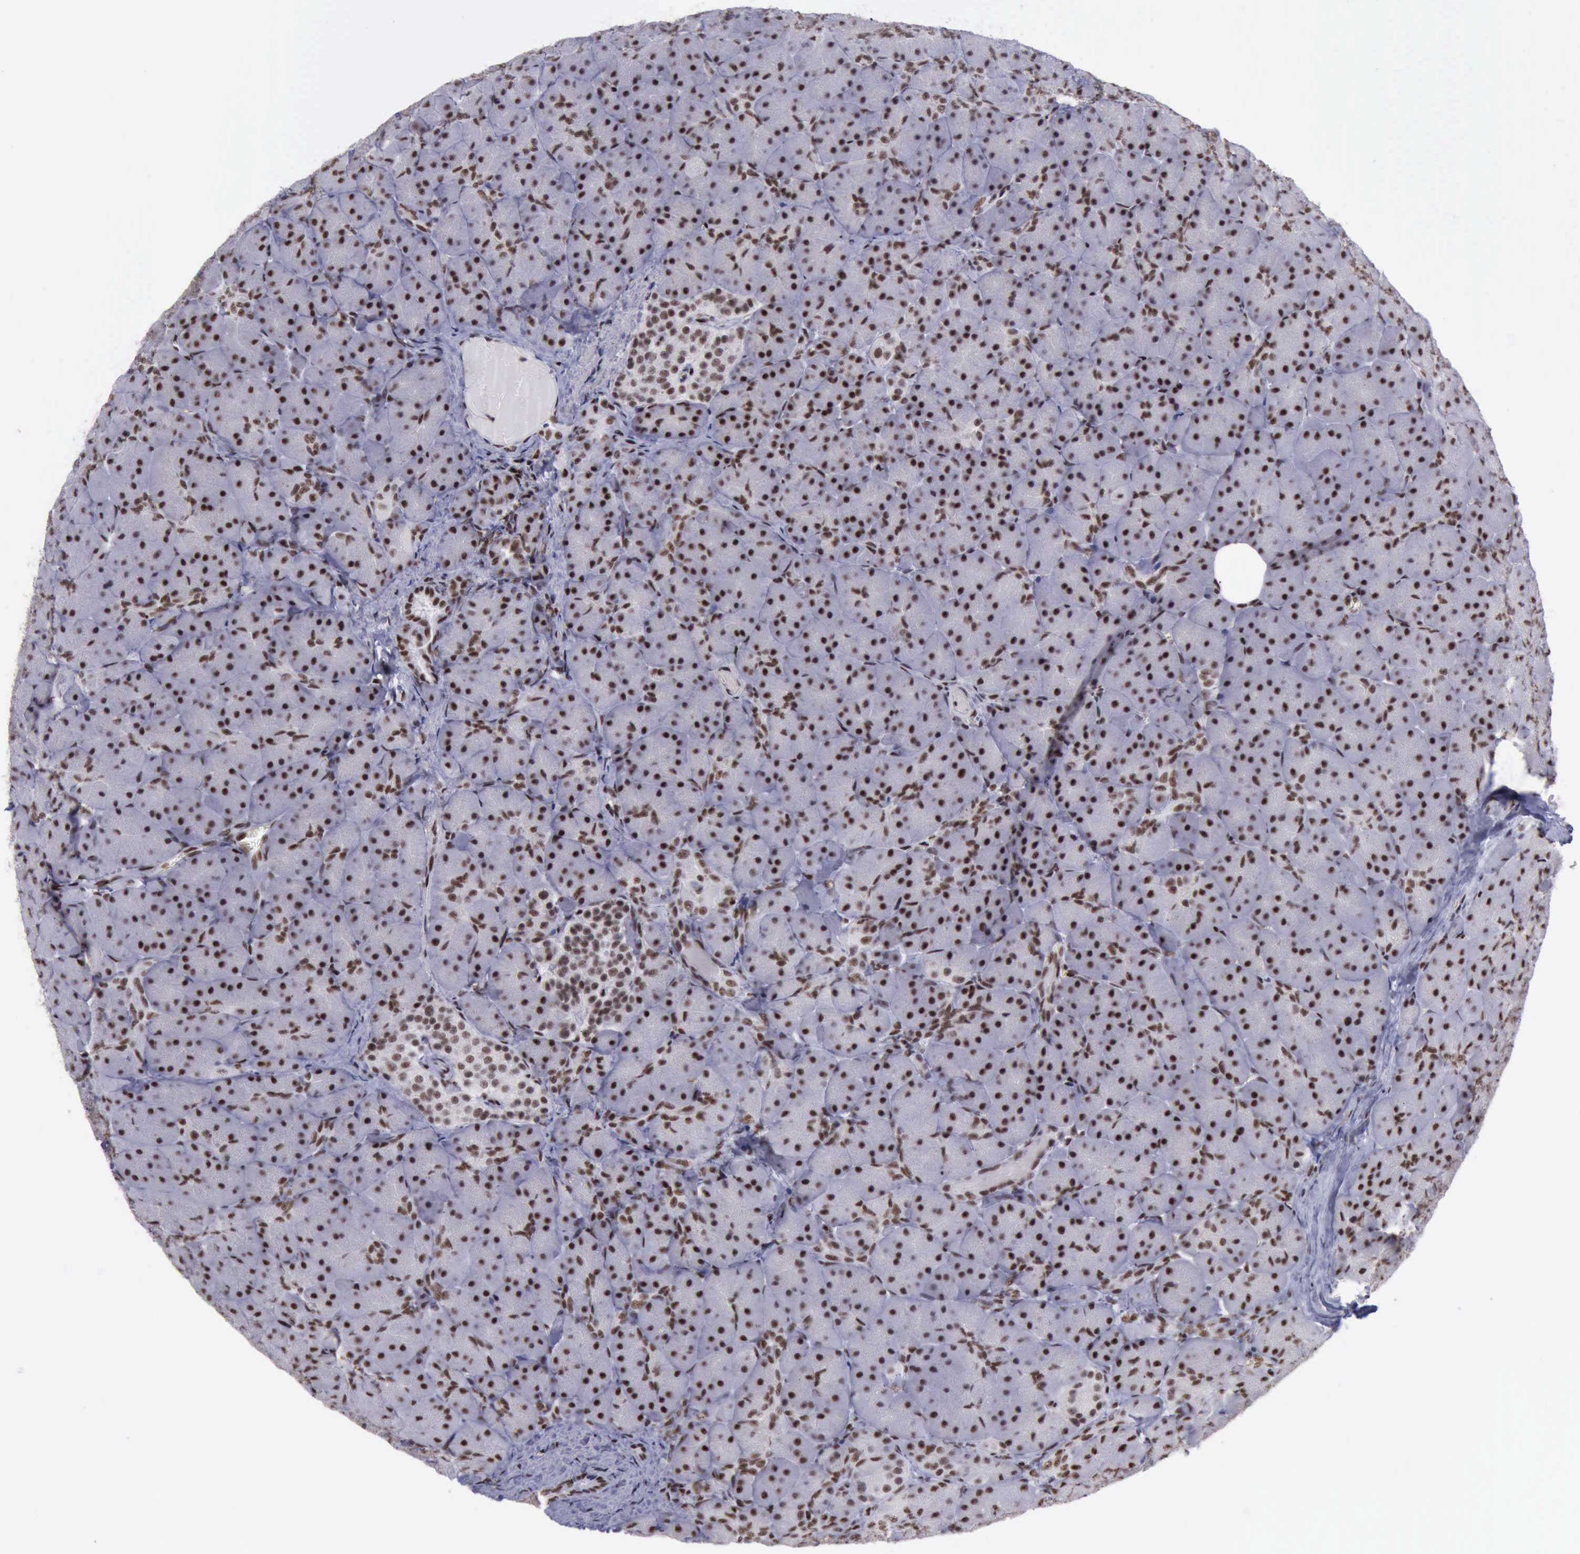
{"staining": {"intensity": "strong", "quantity": ">75%", "location": "nuclear"}, "tissue": "pancreas", "cell_type": "Exocrine glandular cells", "image_type": "normal", "snomed": [{"axis": "morphology", "description": "Normal tissue, NOS"}, {"axis": "topography", "description": "Pancreas"}], "caption": "Protein staining shows strong nuclear positivity in about >75% of exocrine glandular cells in unremarkable pancreas. (Brightfield microscopy of DAB IHC at high magnification).", "gene": "YY1", "patient": {"sex": "male", "age": 66}}